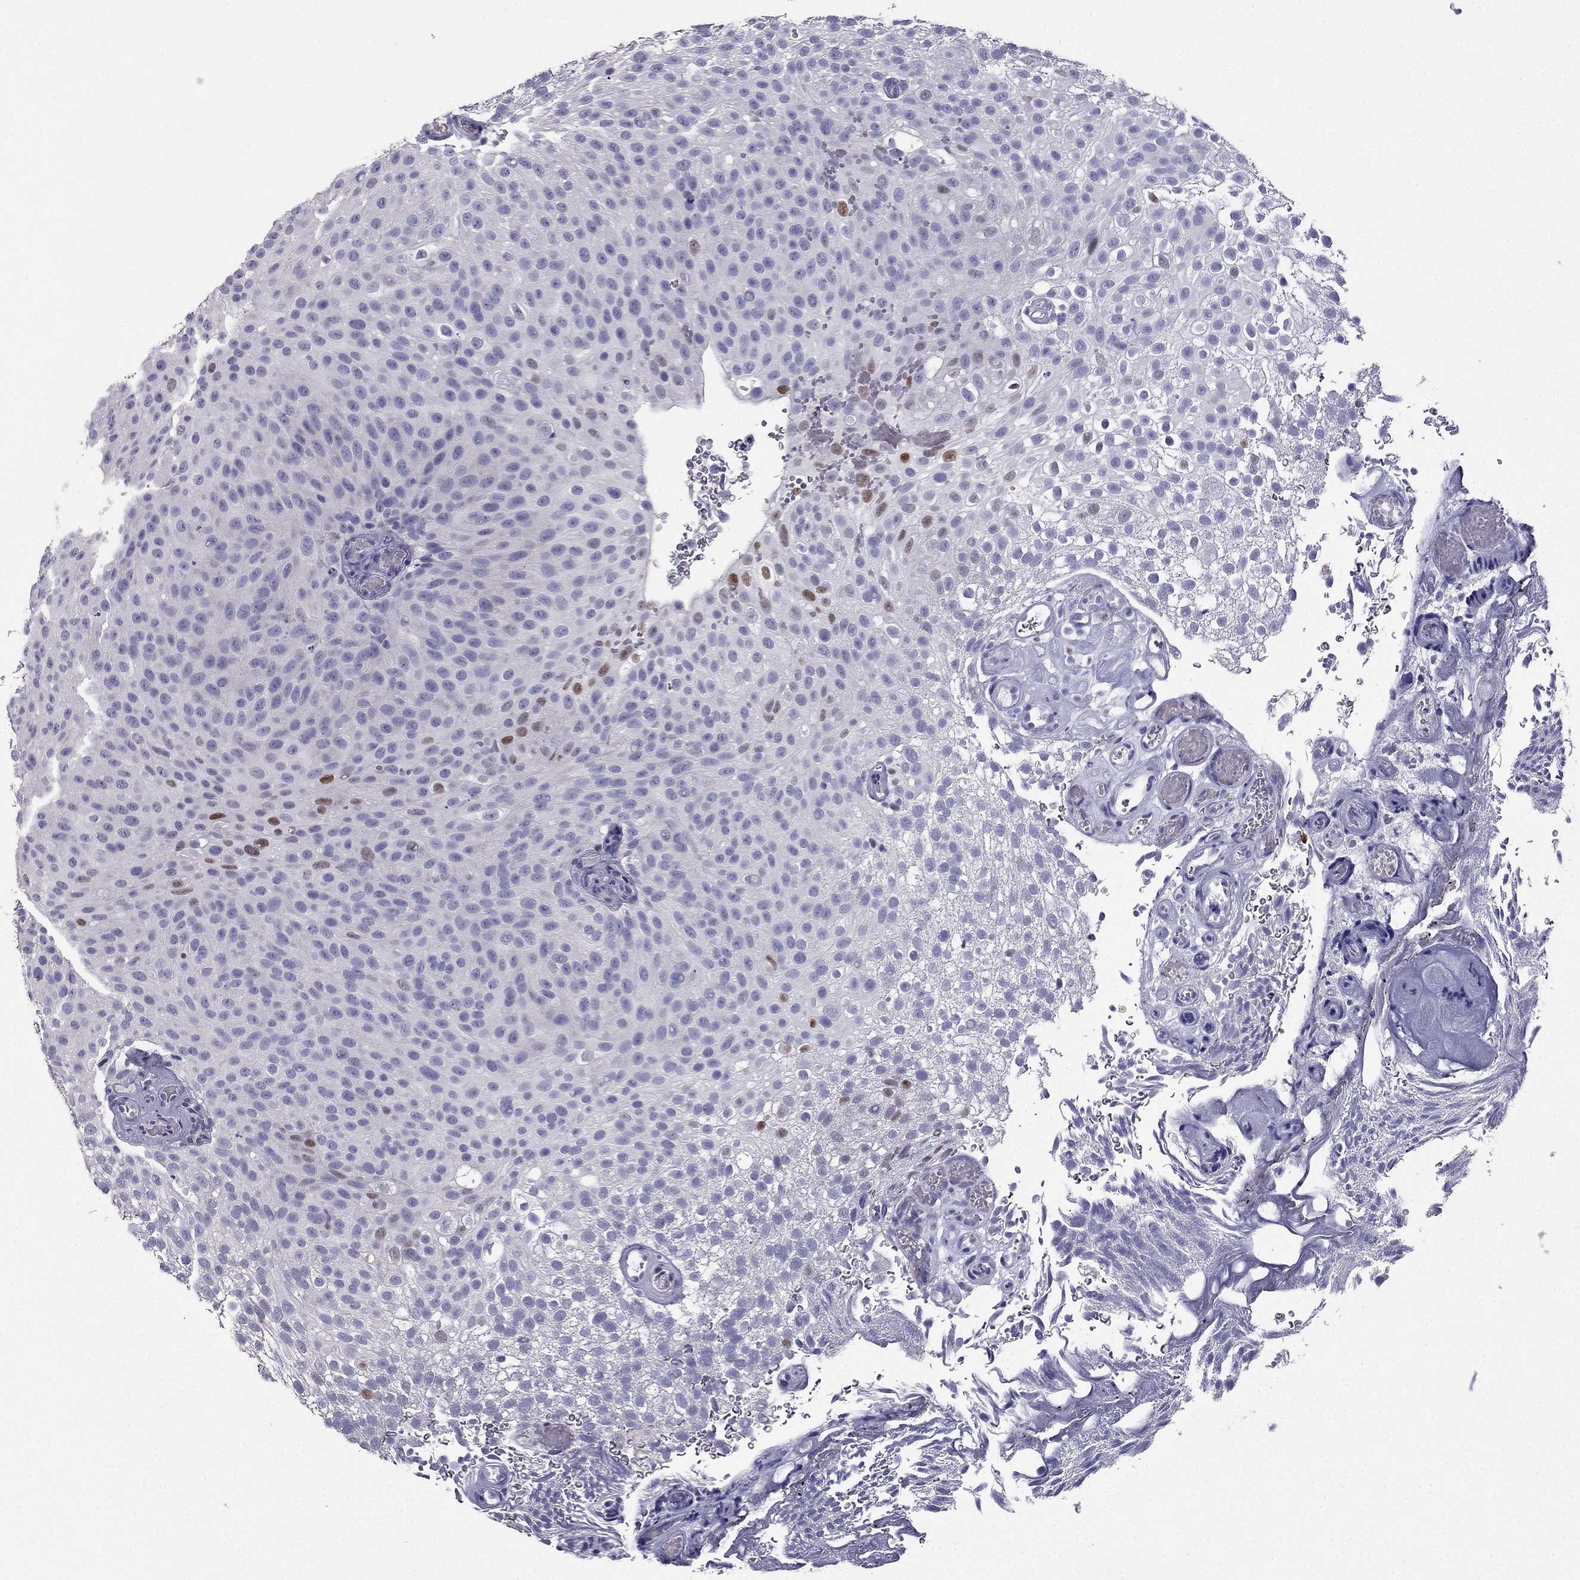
{"staining": {"intensity": "strong", "quantity": "<25%", "location": "nuclear"}, "tissue": "urothelial cancer", "cell_type": "Tumor cells", "image_type": "cancer", "snomed": [{"axis": "morphology", "description": "Urothelial carcinoma, Low grade"}, {"axis": "topography", "description": "Urinary bladder"}], "caption": "Immunohistochemical staining of human low-grade urothelial carcinoma demonstrates medium levels of strong nuclear protein expression in approximately <25% of tumor cells.", "gene": "ARID3A", "patient": {"sex": "male", "age": 78}}